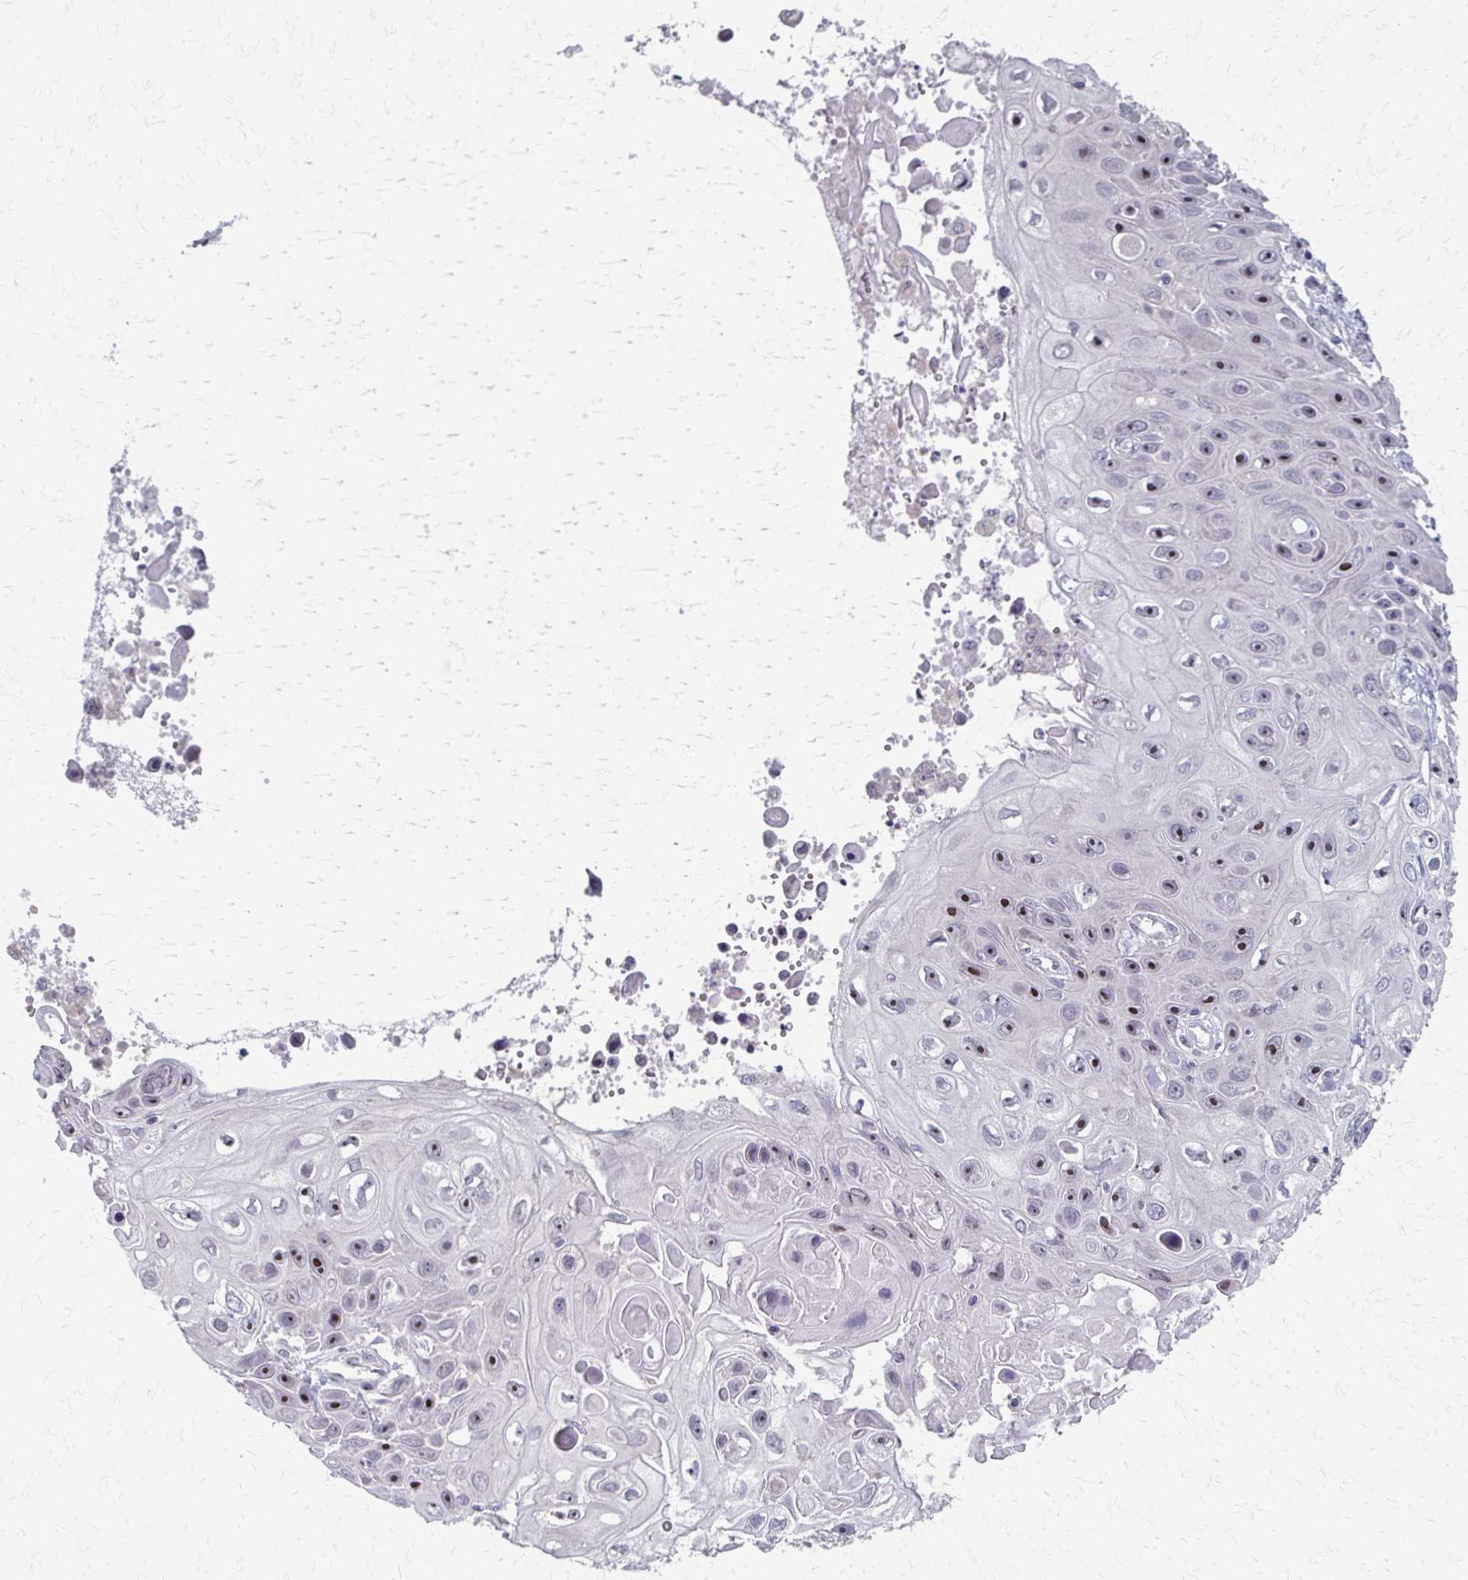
{"staining": {"intensity": "strong", "quantity": "25%-75%", "location": "nuclear"}, "tissue": "skin cancer", "cell_type": "Tumor cells", "image_type": "cancer", "snomed": [{"axis": "morphology", "description": "Squamous cell carcinoma, NOS"}, {"axis": "topography", "description": "Skin"}], "caption": "Immunohistochemical staining of human skin squamous cell carcinoma demonstrates strong nuclear protein positivity in about 25%-75% of tumor cells. (Brightfield microscopy of DAB IHC at high magnification).", "gene": "NUDT16", "patient": {"sex": "male", "age": 82}}